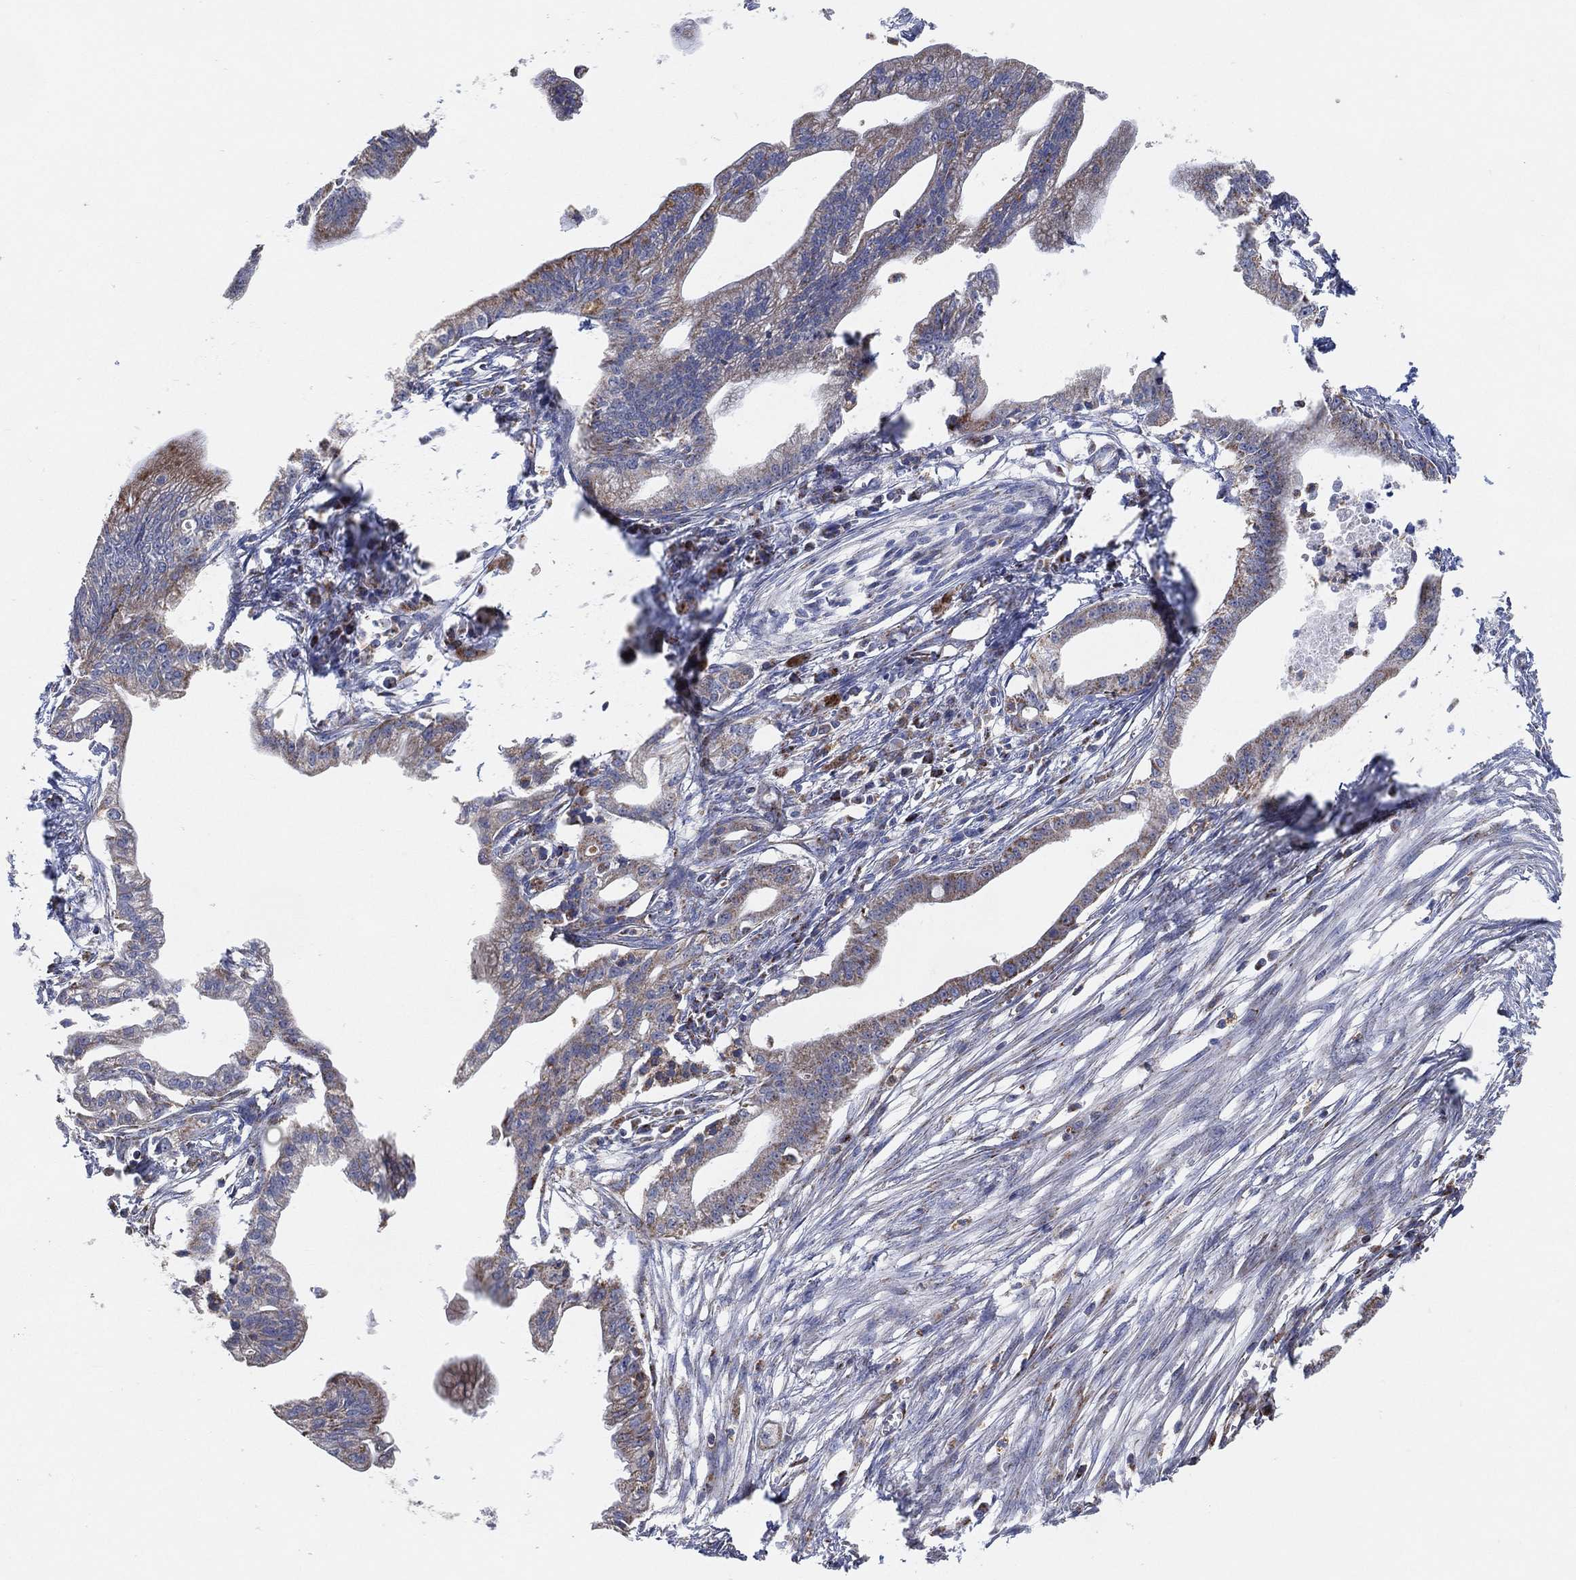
{"staining": {"intensity": "negative", "quantity": "none", "location": "none"}, "tissue": "pancreatic cancer", "cell_type": "Tumor cells", "image_type": "cancer", "snomed": [{"axis": "morphology", "description": "Normal tissue, NOS"}, {"axis": "morphology", "description": "Adenocarcinoma, NOS"}, {"axis": "topography", "description": "Pancreas"}], "caption": "Immunohistochemistry of human adenocarcinoma (pancreatic) demonstrates no expression in tumor cells. (Immunohistochemistry (ihc), brightfield microscopy, high magnification).", "gene": "GCAT", "patient": {"sex": "female", "age": 58}}